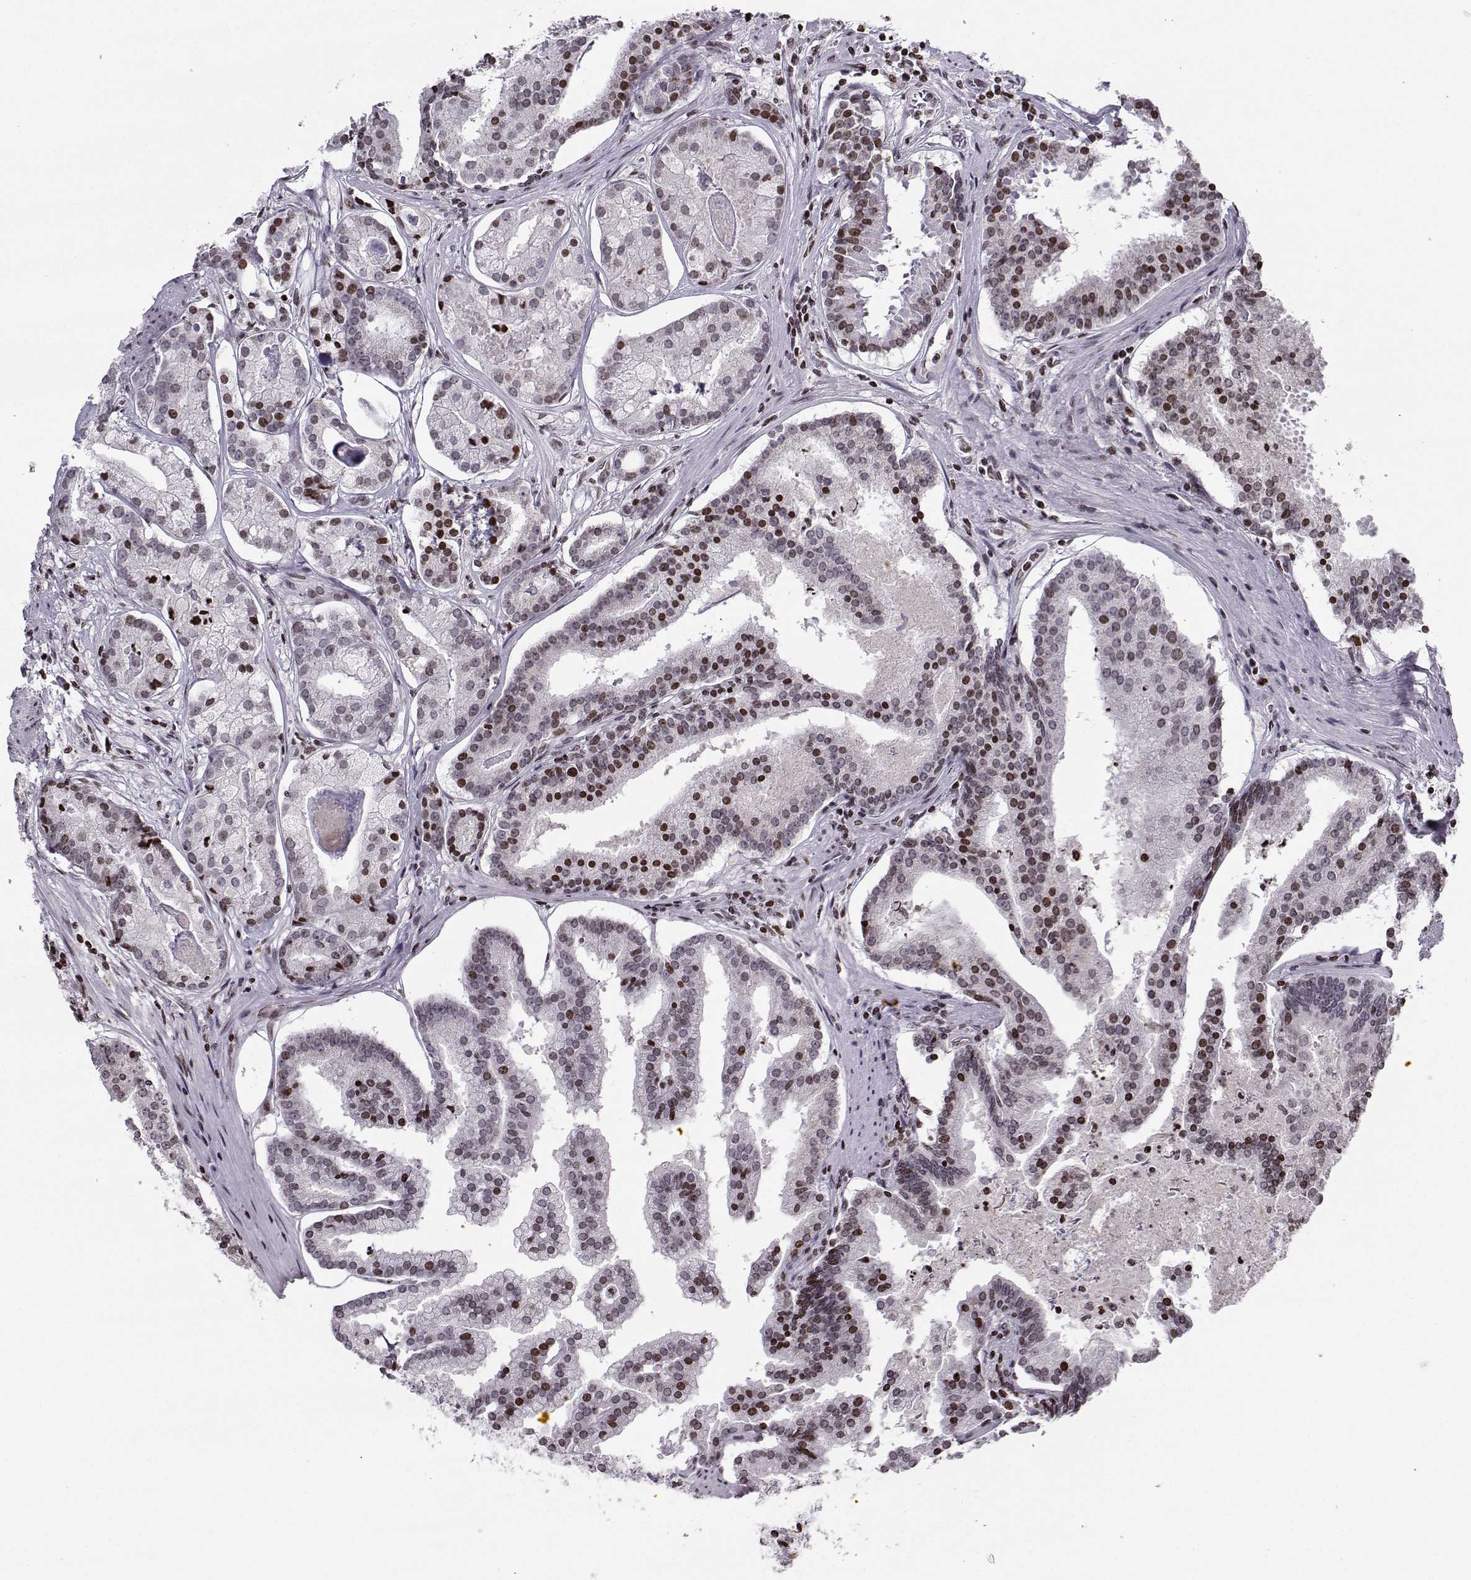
{"staining": {"intensity": "moderate", "quantity": "<25%", "location": "nuclear"}, "tissue": "prostate cancer", "cell_type": "Tumor cells", "image_type": "cancer", "snomed": [{"axis": "morphology", "description": "Adenocarcinoma, NOS"}, {"axis": "topography", "description": "Prostate and seminal vesicle, NOS"}, {"axis": "topography", "description": "Prostate"}], "caption": "This image demonstrates immunohistochemistry staining of human prostate cancer (adenocarcinoma), with low moderate nuclear expression in approximately <25% of tumor cells.", "gene": "ZNF19", "patient": {"sex": "male", "age": 44}}